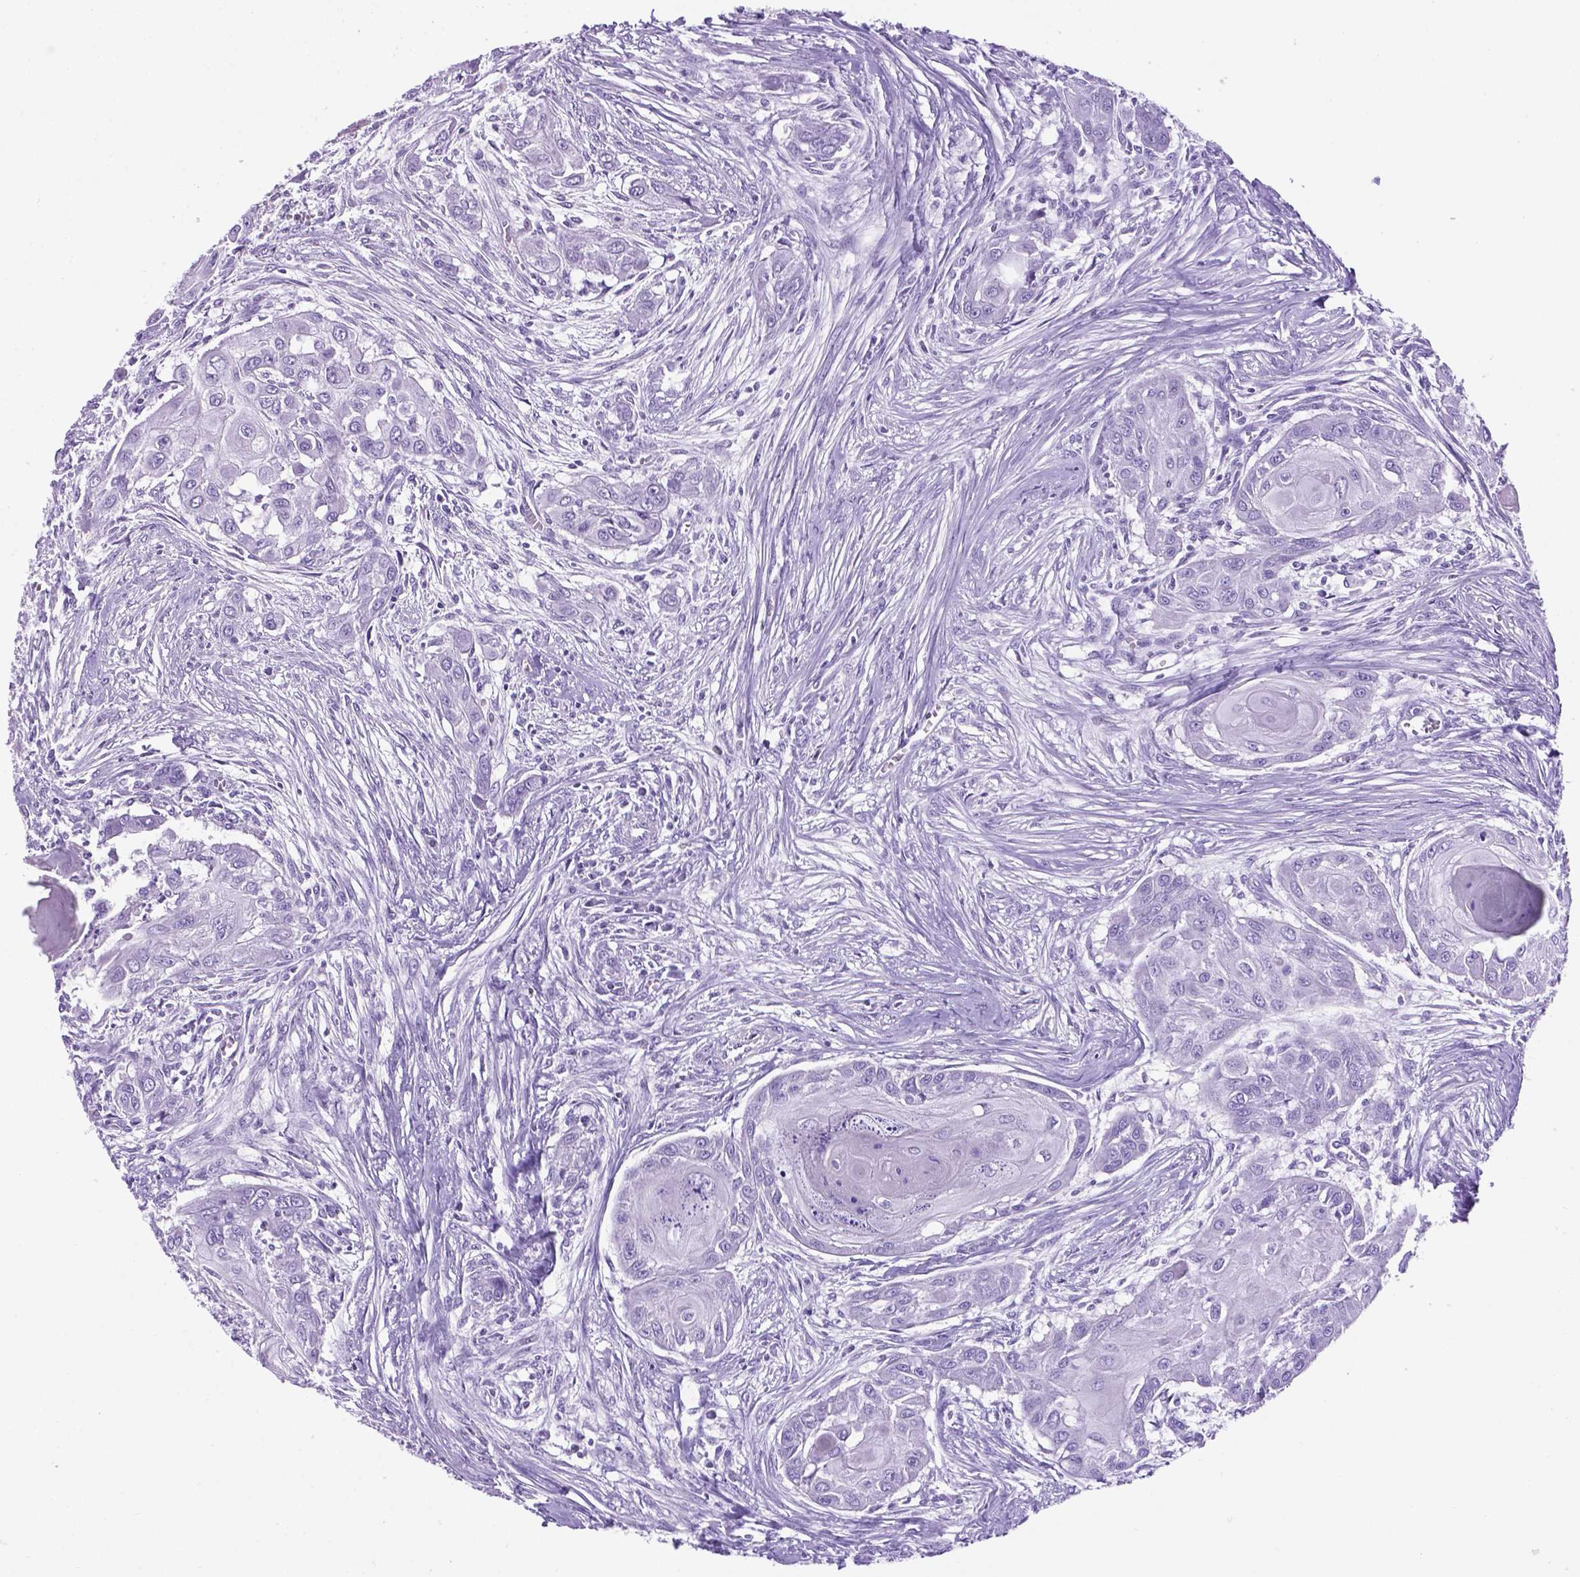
{"staining": {"intensity": "negative", "quantity": "none", "location": "none"}, "tissue": "head and neck cancer", "cell_type": "Tumor cells", "image_type": "cancer", "snomed": [{"axis": "morphology", "description": "Squamous cell carcinoma, NOS"}, {"axis": "topography", "description": "Oral tissue"}, {"axis": "topography", "description": "Head-Neck"}], "caption": "Micrograph shows no significant protein positivity in tumor cells of squamous cell carcinoma (head and neck).", "gene": "TMEM210", "patient": {"sex": "male", "age": 71}}